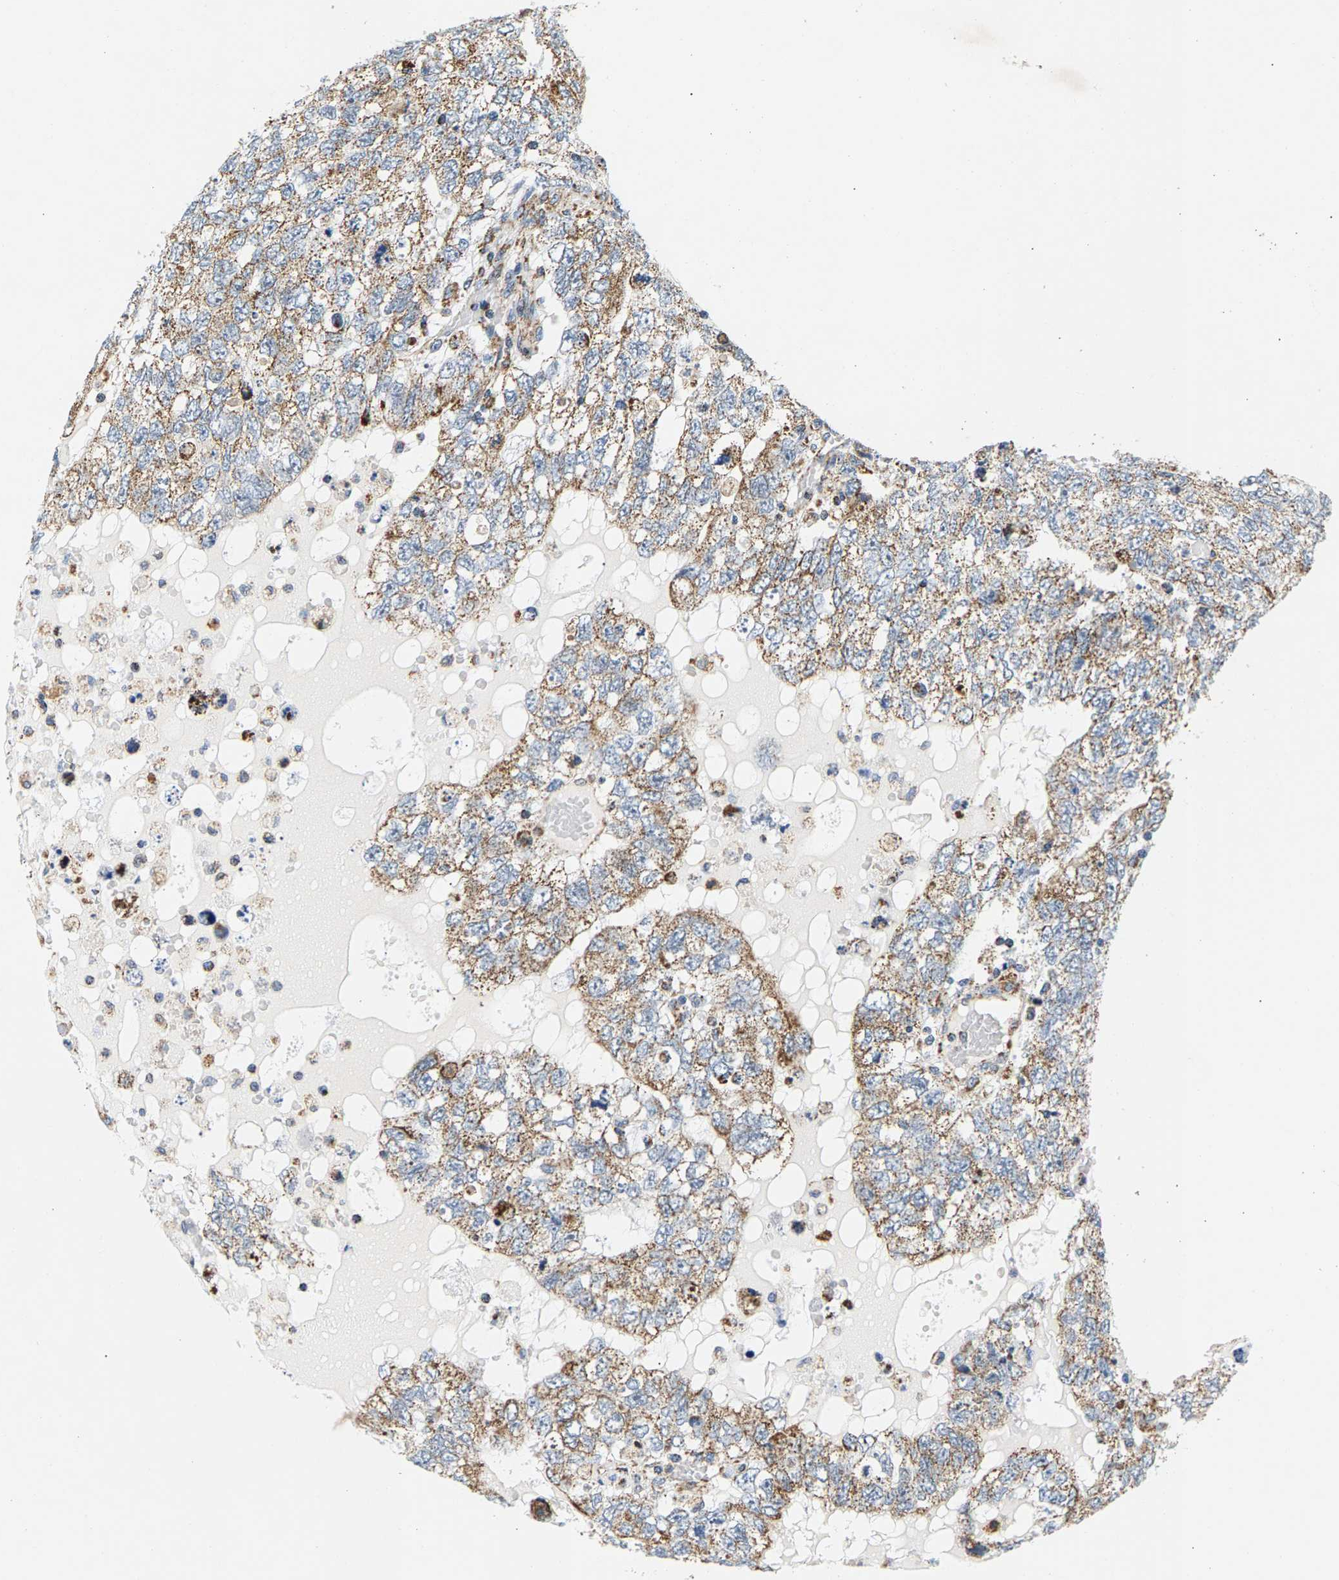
{"staining": {"intensity": "moderate", "quantity": ">75%", "location": "cytoplasmic/membranous"}, "tissue": "testis cancer", "cell_type": "Tumor cells", "image_type": "cancer", "snomed": [{"axis": "morphology", "description": "Carcinoma, Embryonal, NOS"}, {"axis": "topography", "description": "Testis"}], "caption": "Immunohistochemistry of human testis embryonal carcinoma exhibits medium levels of moderate cytoplasmic/membranous staining in approximately >75% of tumor cells. Immunohistochemistry (ihc) stains the protein in brown and the nuclei are stained blue.", "gene": "PDE1A", "patient": {"sex": "male", "age": 36}}